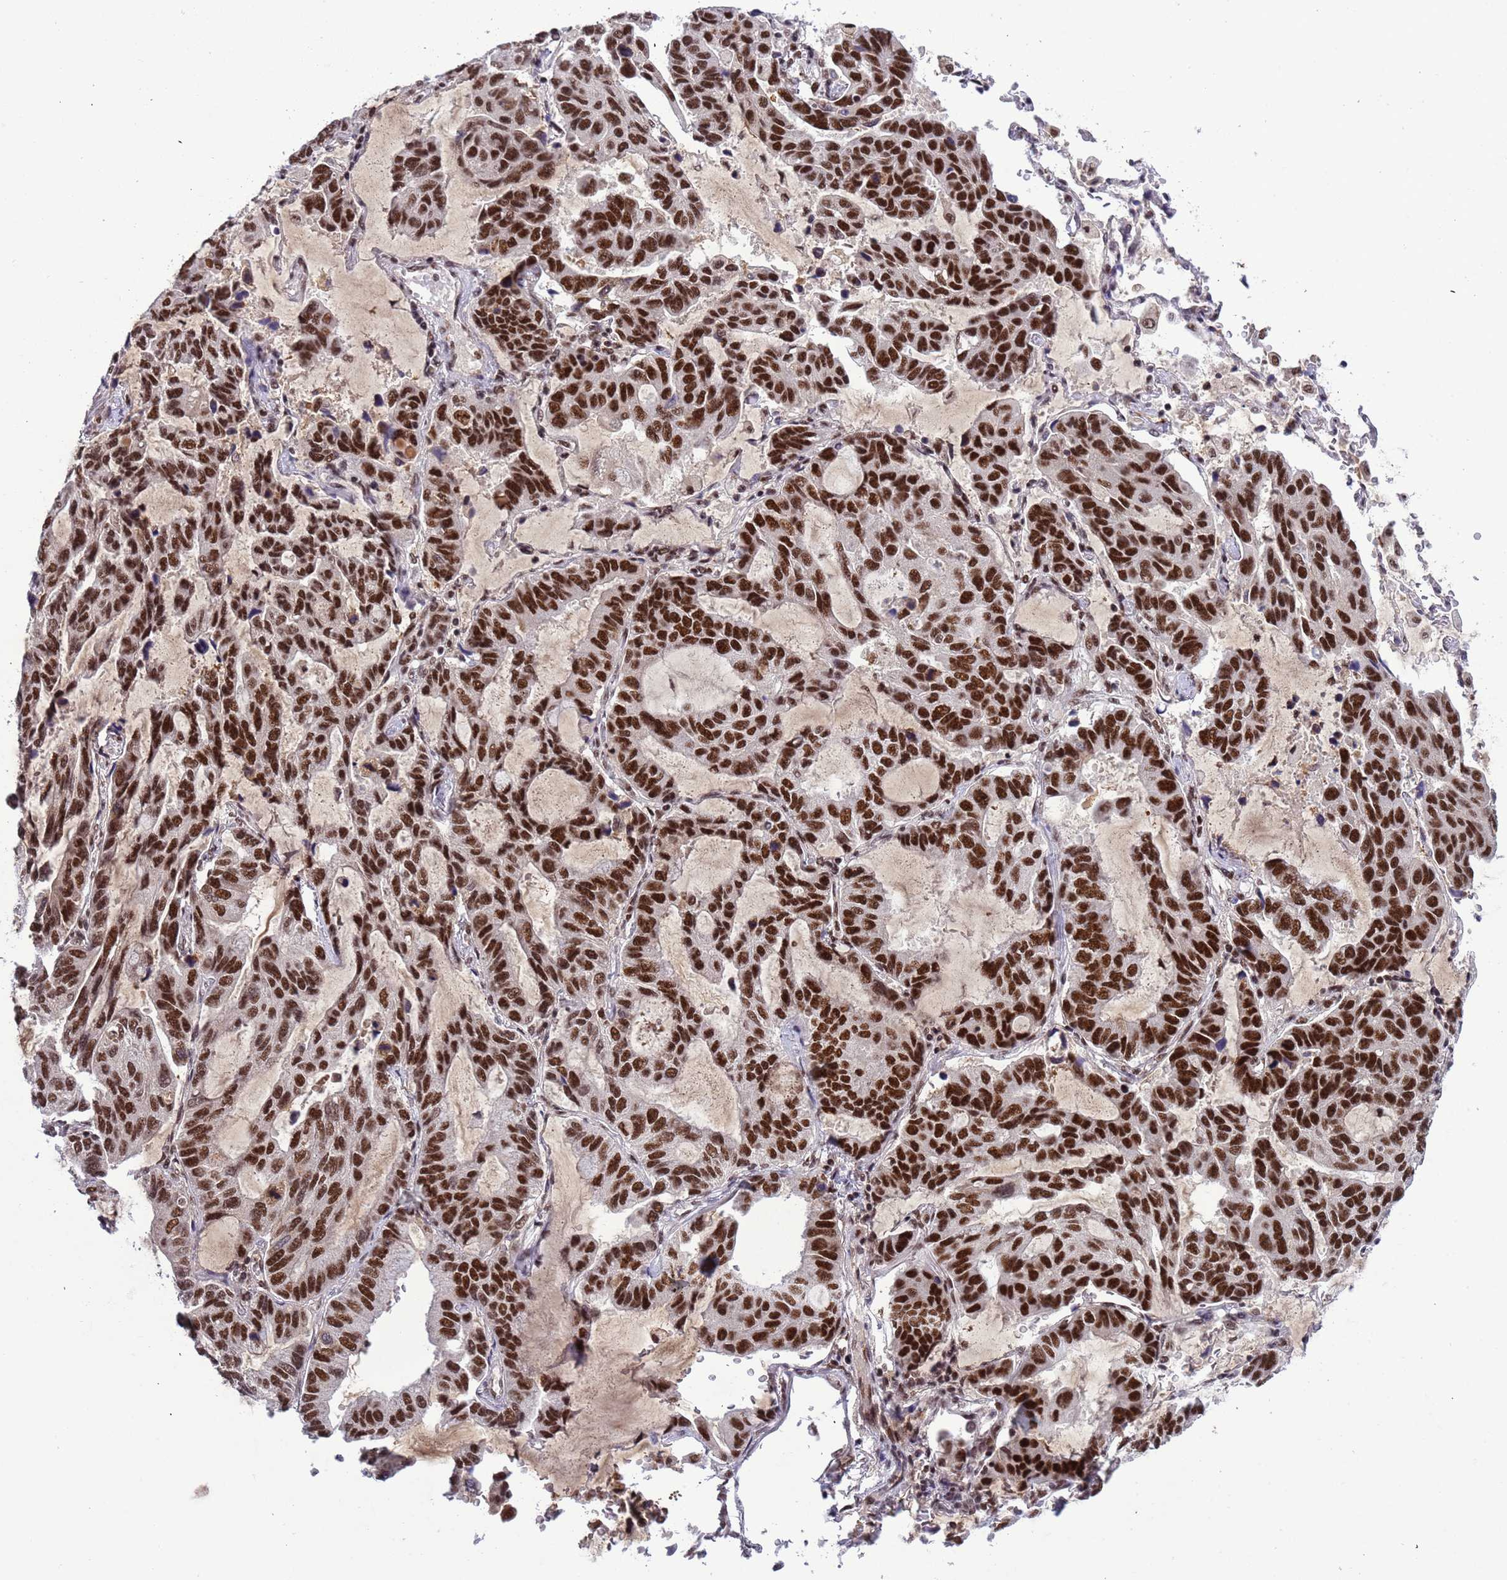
{"staining": {"intensity": "strong", "quantity": ">75%", "location": "nuclear"}, "tissue": "lung cancer", "cell_type": "Tumor cells", "image_type": "cancer", "snomed": [{"axis": "morphology", "description": "Adenocarcinoma, NOS"}, {"axis": "topography", "description": "Lung"}], "caption": "This is a photomicrograph of immunohistochemistry (IHC) staining of lung adenocarcinoma, which shows strong staining in the nuclear of tumor cells.", "gene": "SRRT", "patient": {"sex": "male", "age": 64}}